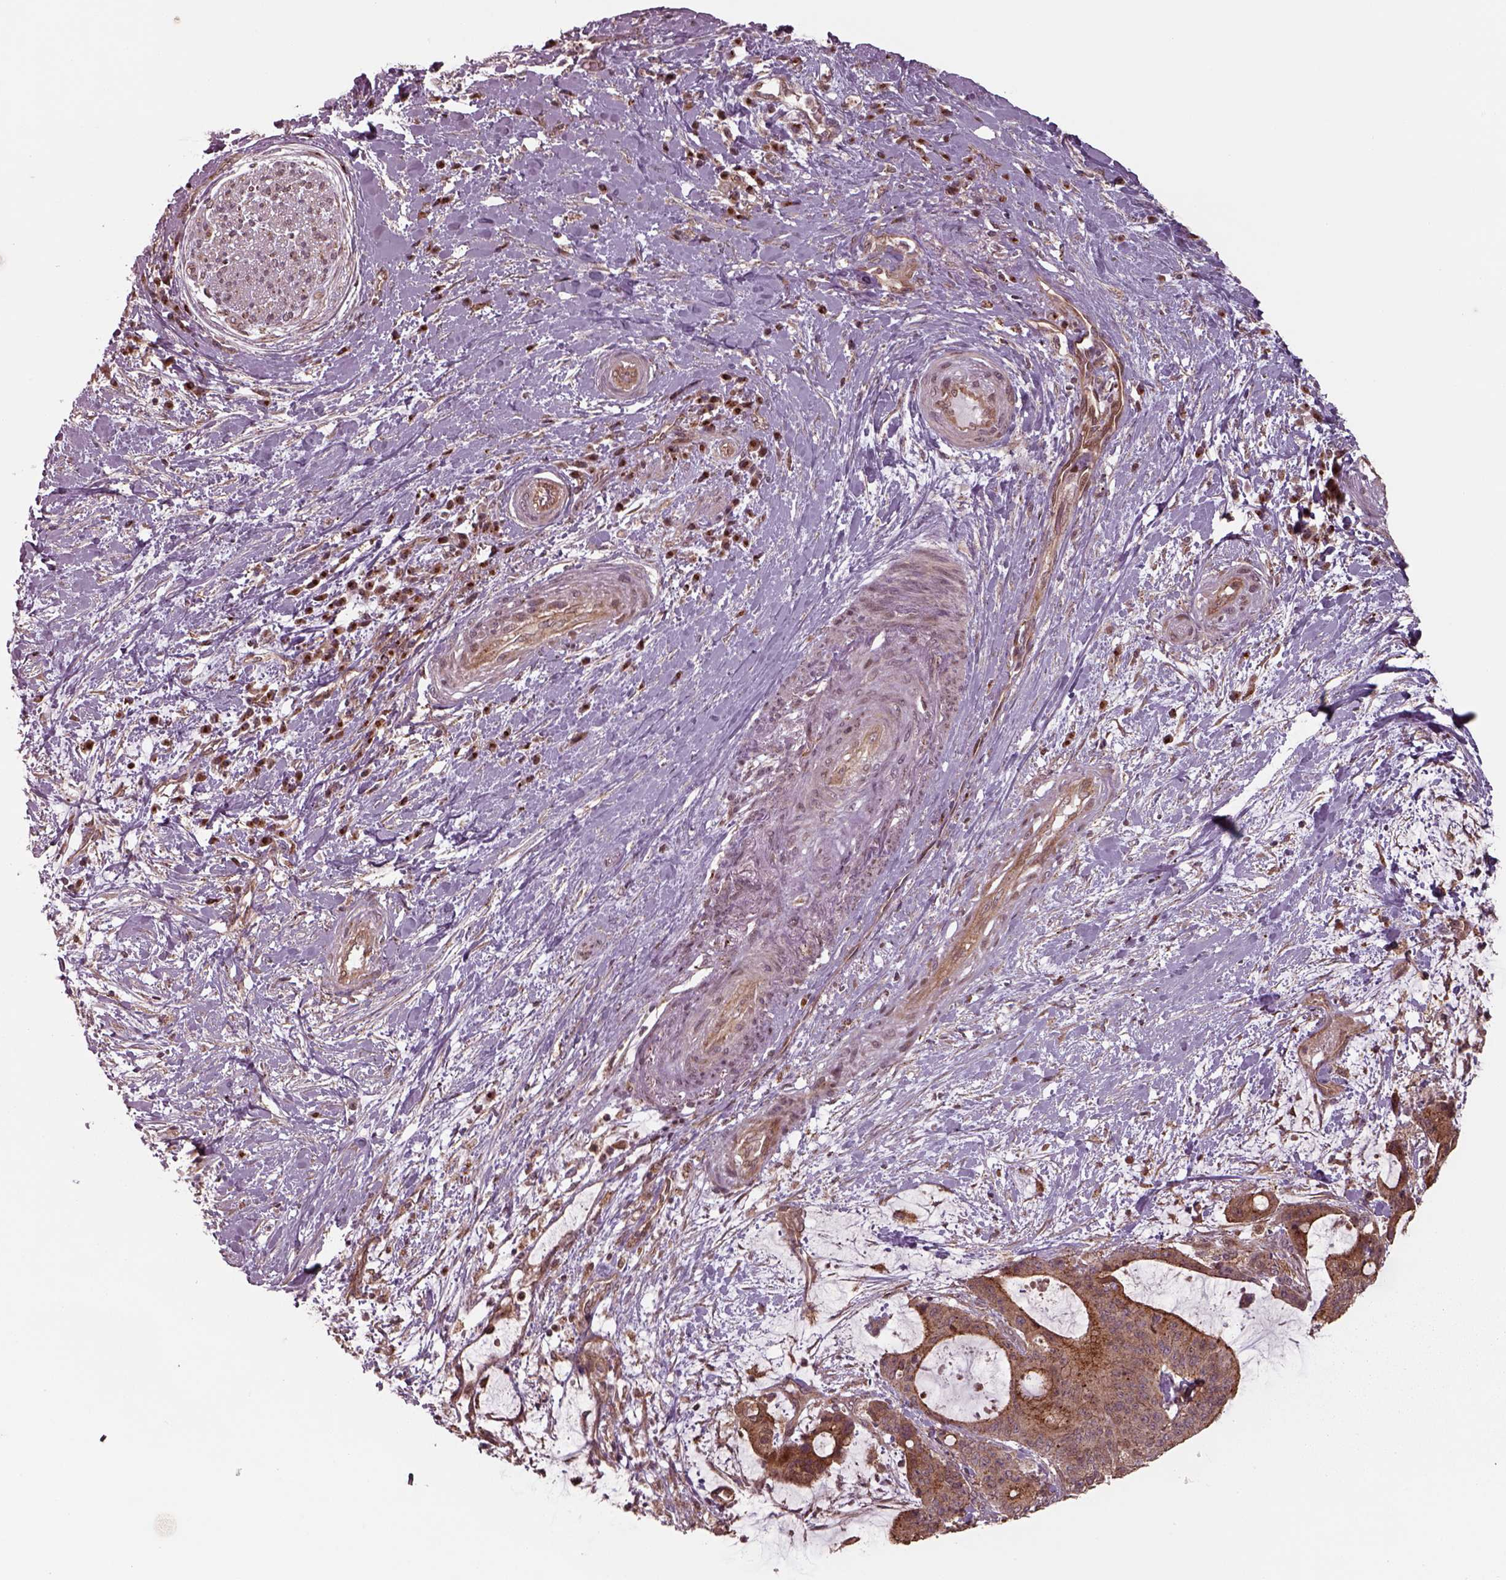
{"staining": {"intensity": "strong", "quantity": ">75%", "location": "cytoplasmic/membranous"}, "tissue": "liver cancer", "cell_type": "Tumor cells", "image_type": "cancer", "snomed": [{"axis": "morphology", "description": "Cholangiocarcinoma"}, {"axis": "topography", "description": "Liver"}], "caption": "IHC of human liver cancer exhibits high levels of strong cytoplasmic/membranous expression in approximately >75% of tumor cells.", "gene": "CHMP3", "patient": {"sex": "female", "age": 73}}